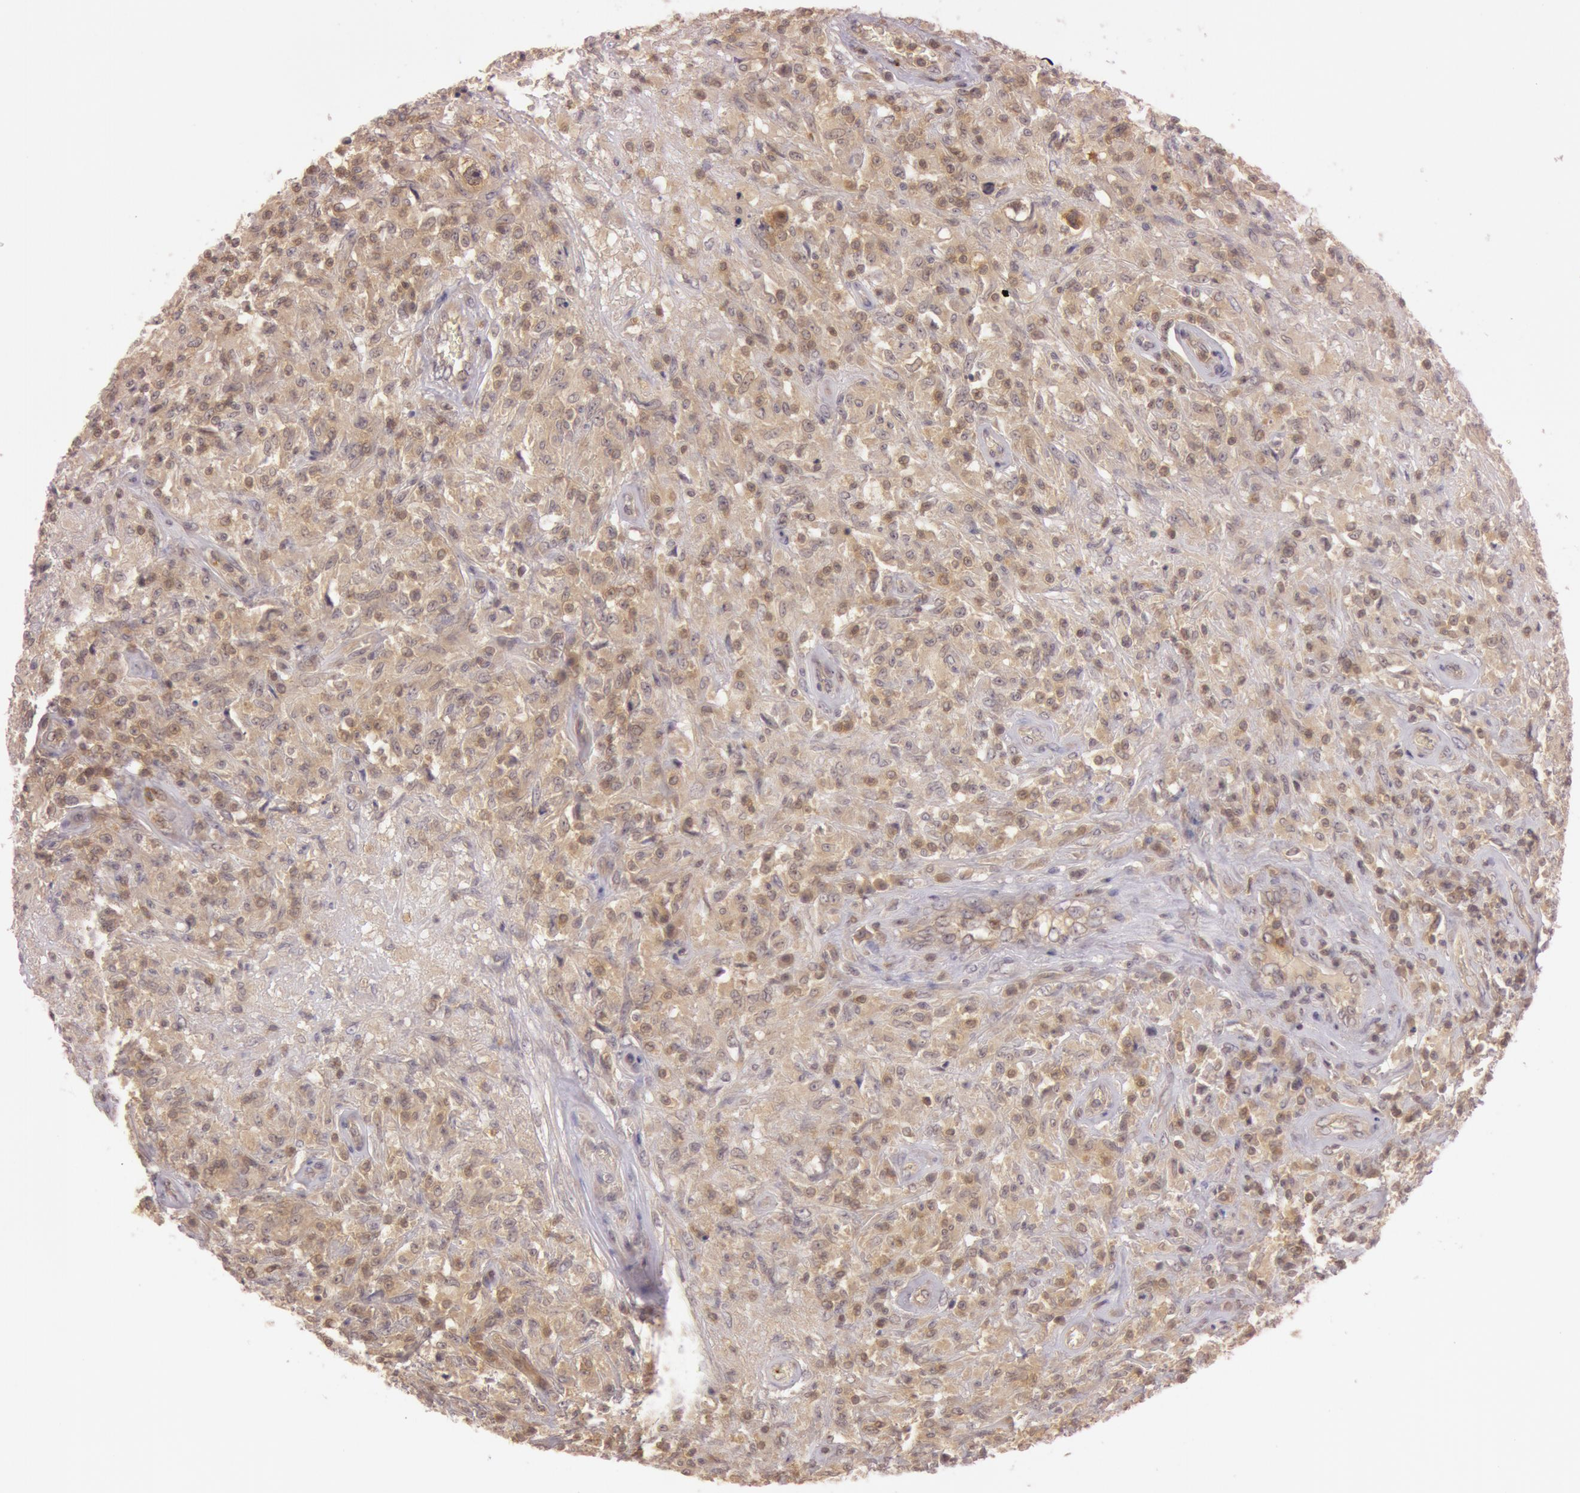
{"staining": {"intensity": "weak", "quantity": ">75%", "location": "cytoplasmic/membranous"}, "tissue": "testis cancer", "cell_type": "Tumor cells", "image_type": "cancer", "snomed": [{"axis": "morphology", "description": "Seminoma, NOS"}, {"axis": "topography", "description": "Testis"}], "caption": "The immunohistochemical stain labels weak cytoplasmic/membranous expression in tumor cells of testis cancer tissue.", "gene": "ATG2B", "patient": {"sex": "male", "age": 34}}